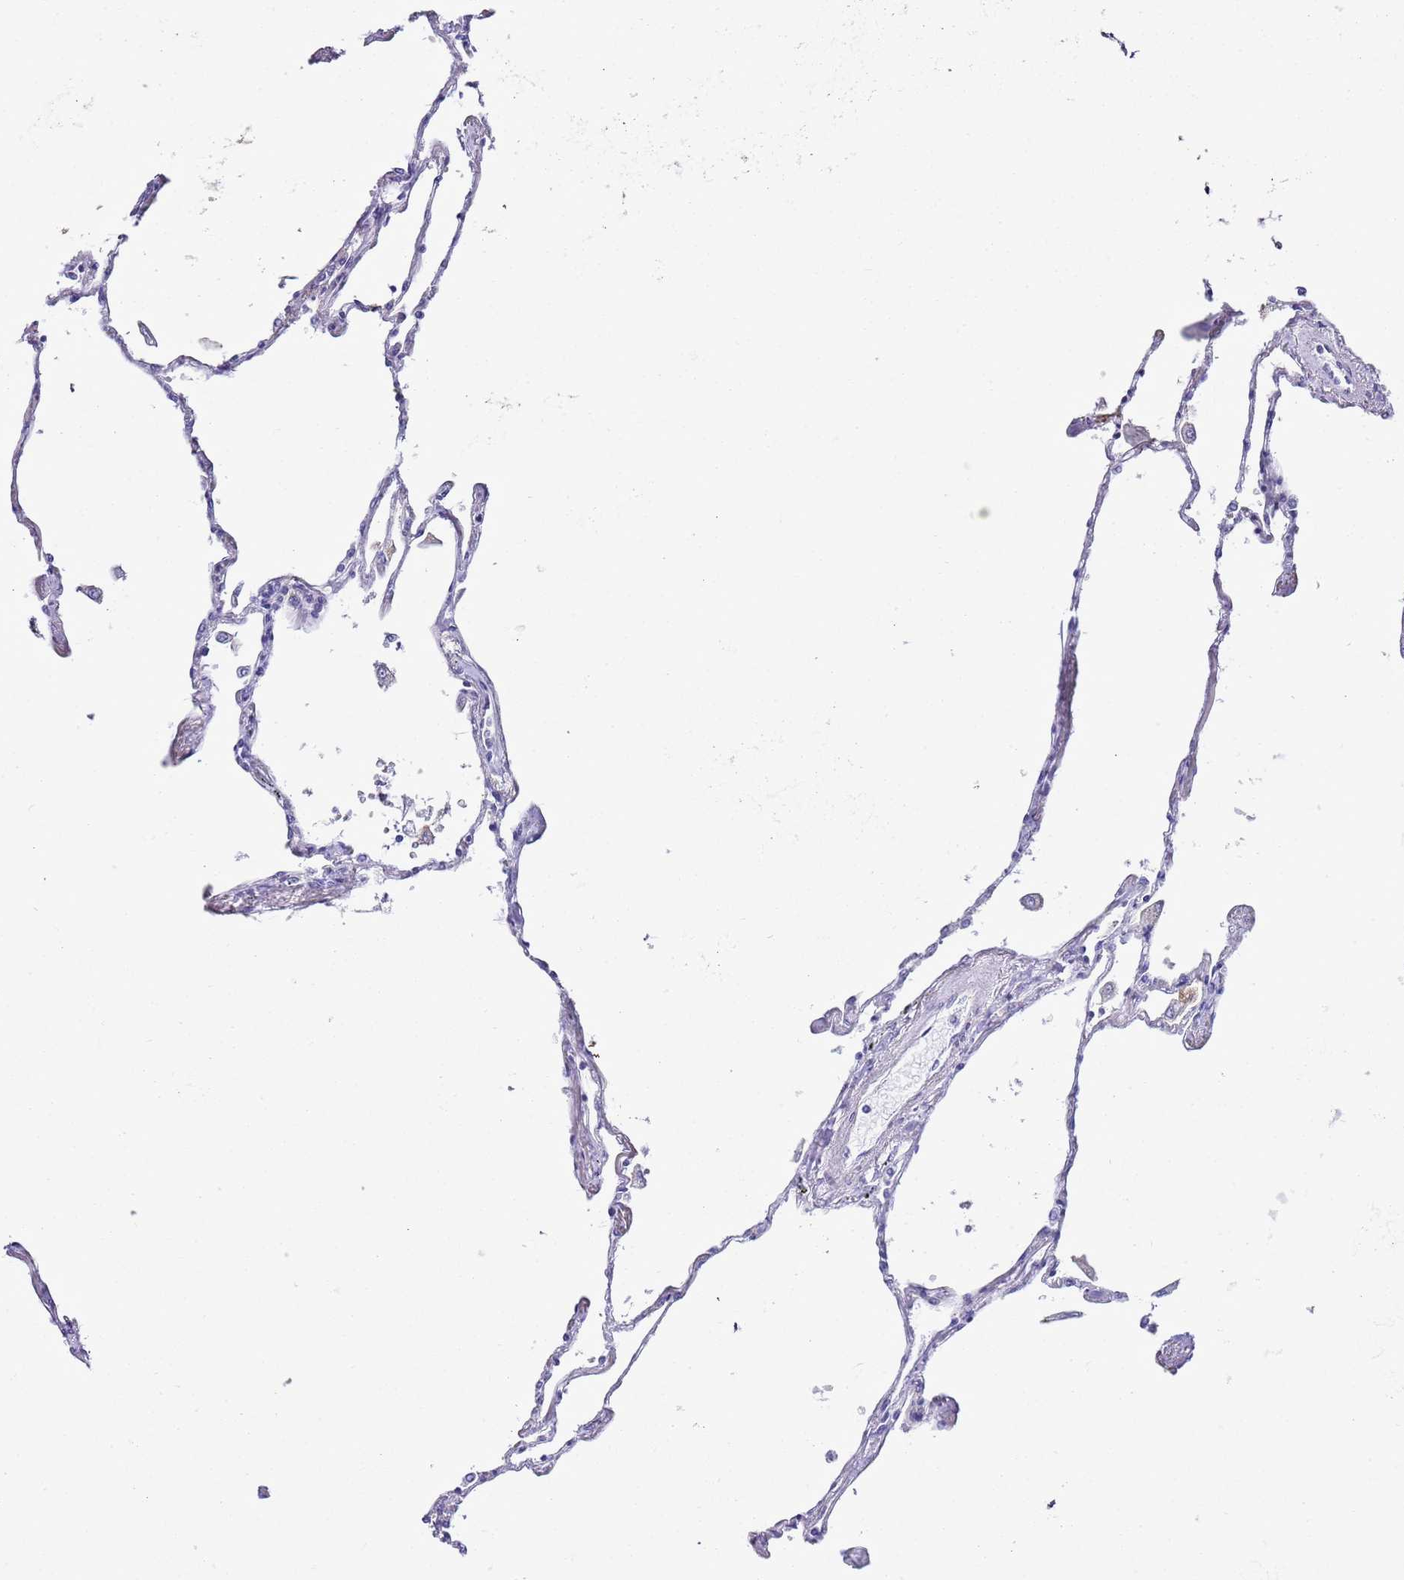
{"staining": {"intensity": "negative", "quantity": "none", "location": "none"}, "tissue": "lung", "cell_type": "Alveolar cells", "image_type": "normal", "snomed": [{"axis": "morphology", "description": "Normal tissue, NOS"}, {"axis": "topography", "description": "Lung"}], "caption": "An image of human lung is negative for staining in alveolar cells. (Brightfield microscopy of DAB (3,3'-diaminobenzidine) immunohistochemistry (IHC) at high magnification).", "gene": "RPS10", "patient": {"sex": "female", "age": 67}}